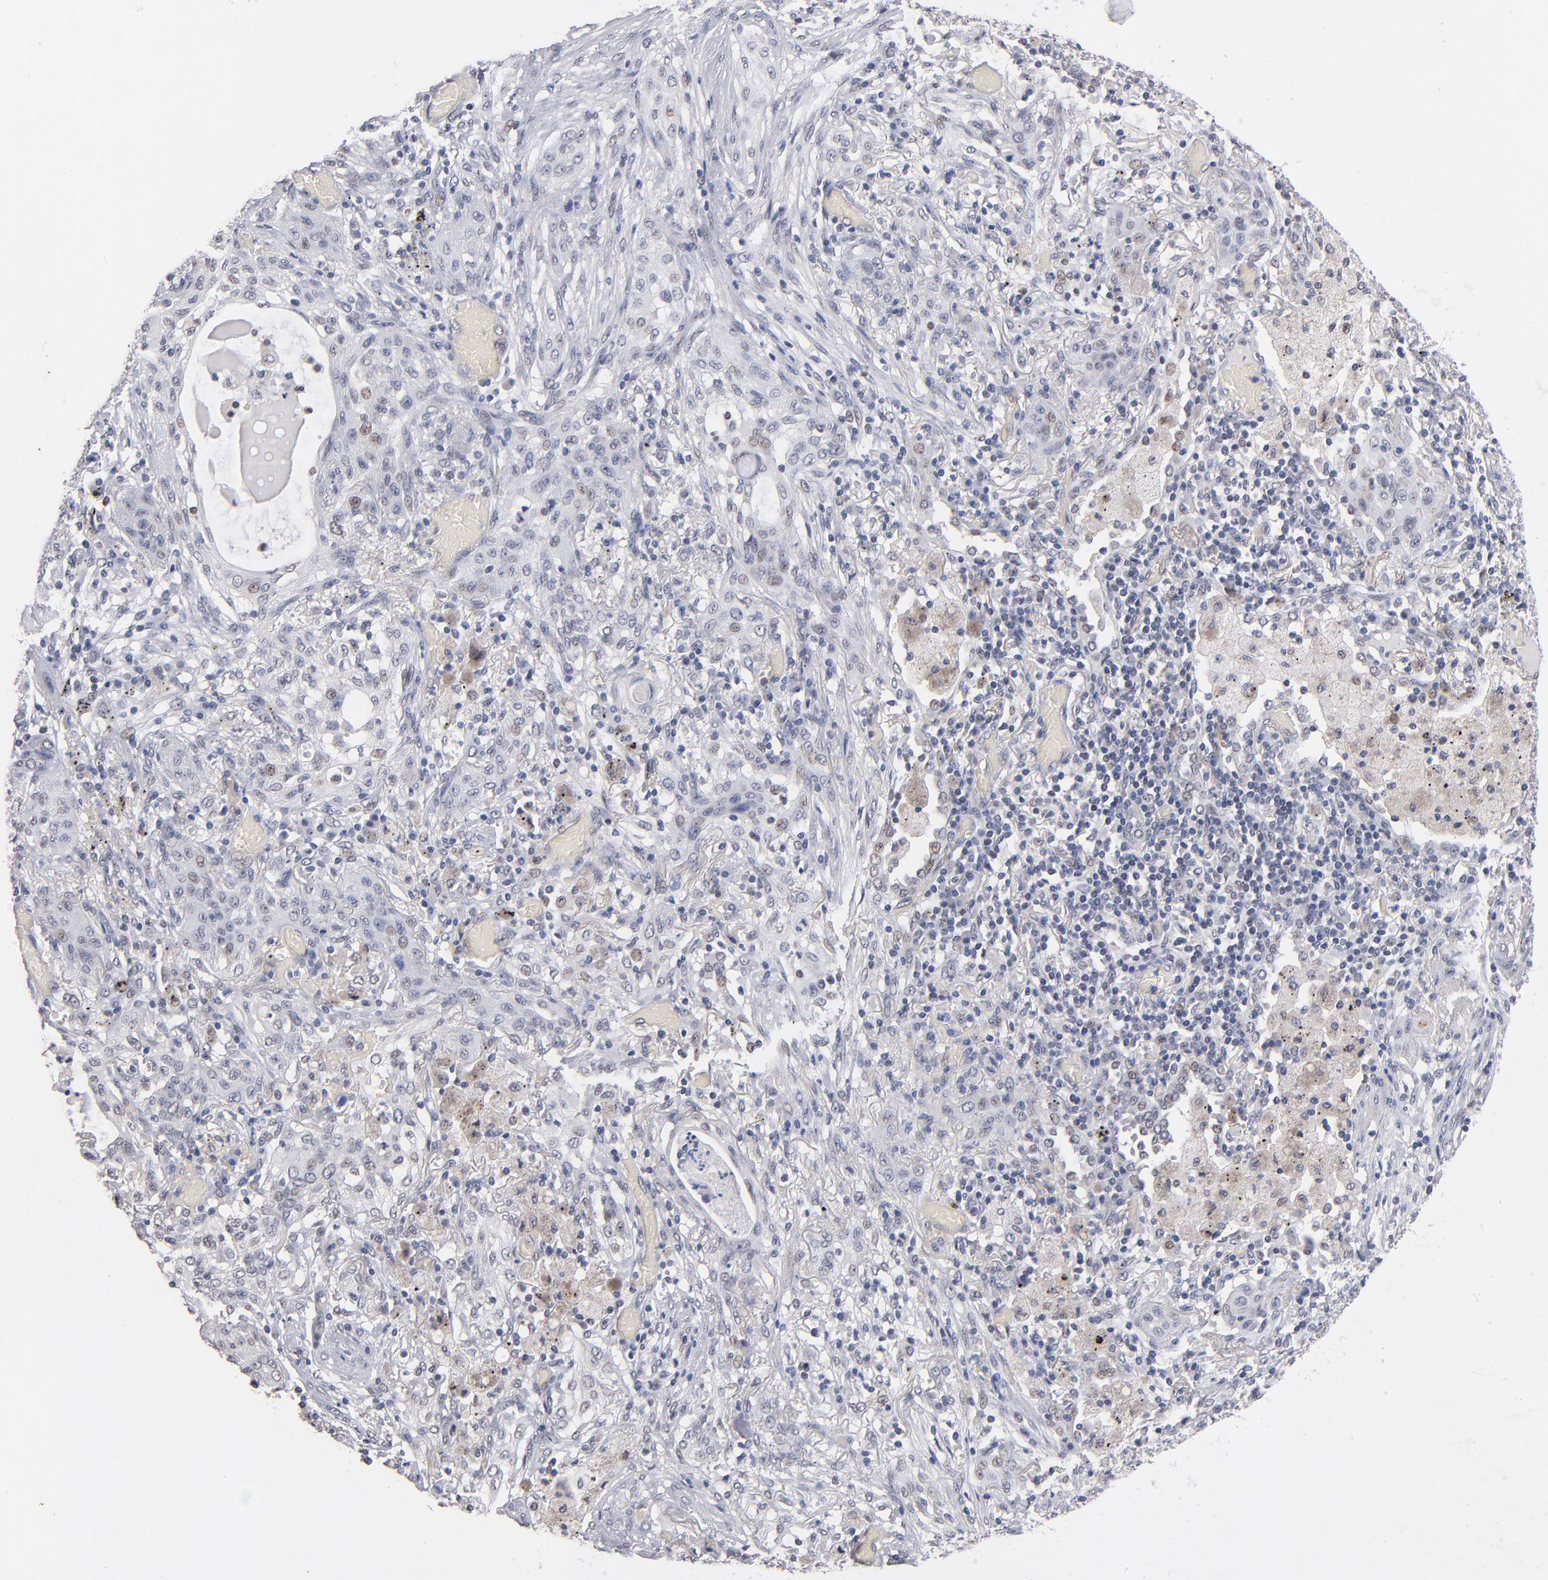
{"staining": {"intensity": "weak", "quantity": "<25%", "location": "nuclear"}, "tissue": "lung cancer", "cell_type": "Tumor cells", "image_type": "cancer", "snomed": [{"axis": "morphology", "description": "Squamous cell carcinoma, NOS"}, {"axis": "topography", "description": "Lung"}], "caption": "Image shows no protein staining in tumor cells of lung cancer tissue.", "gene": "MN1", "patient": {"sex": "female", "age": 47}}